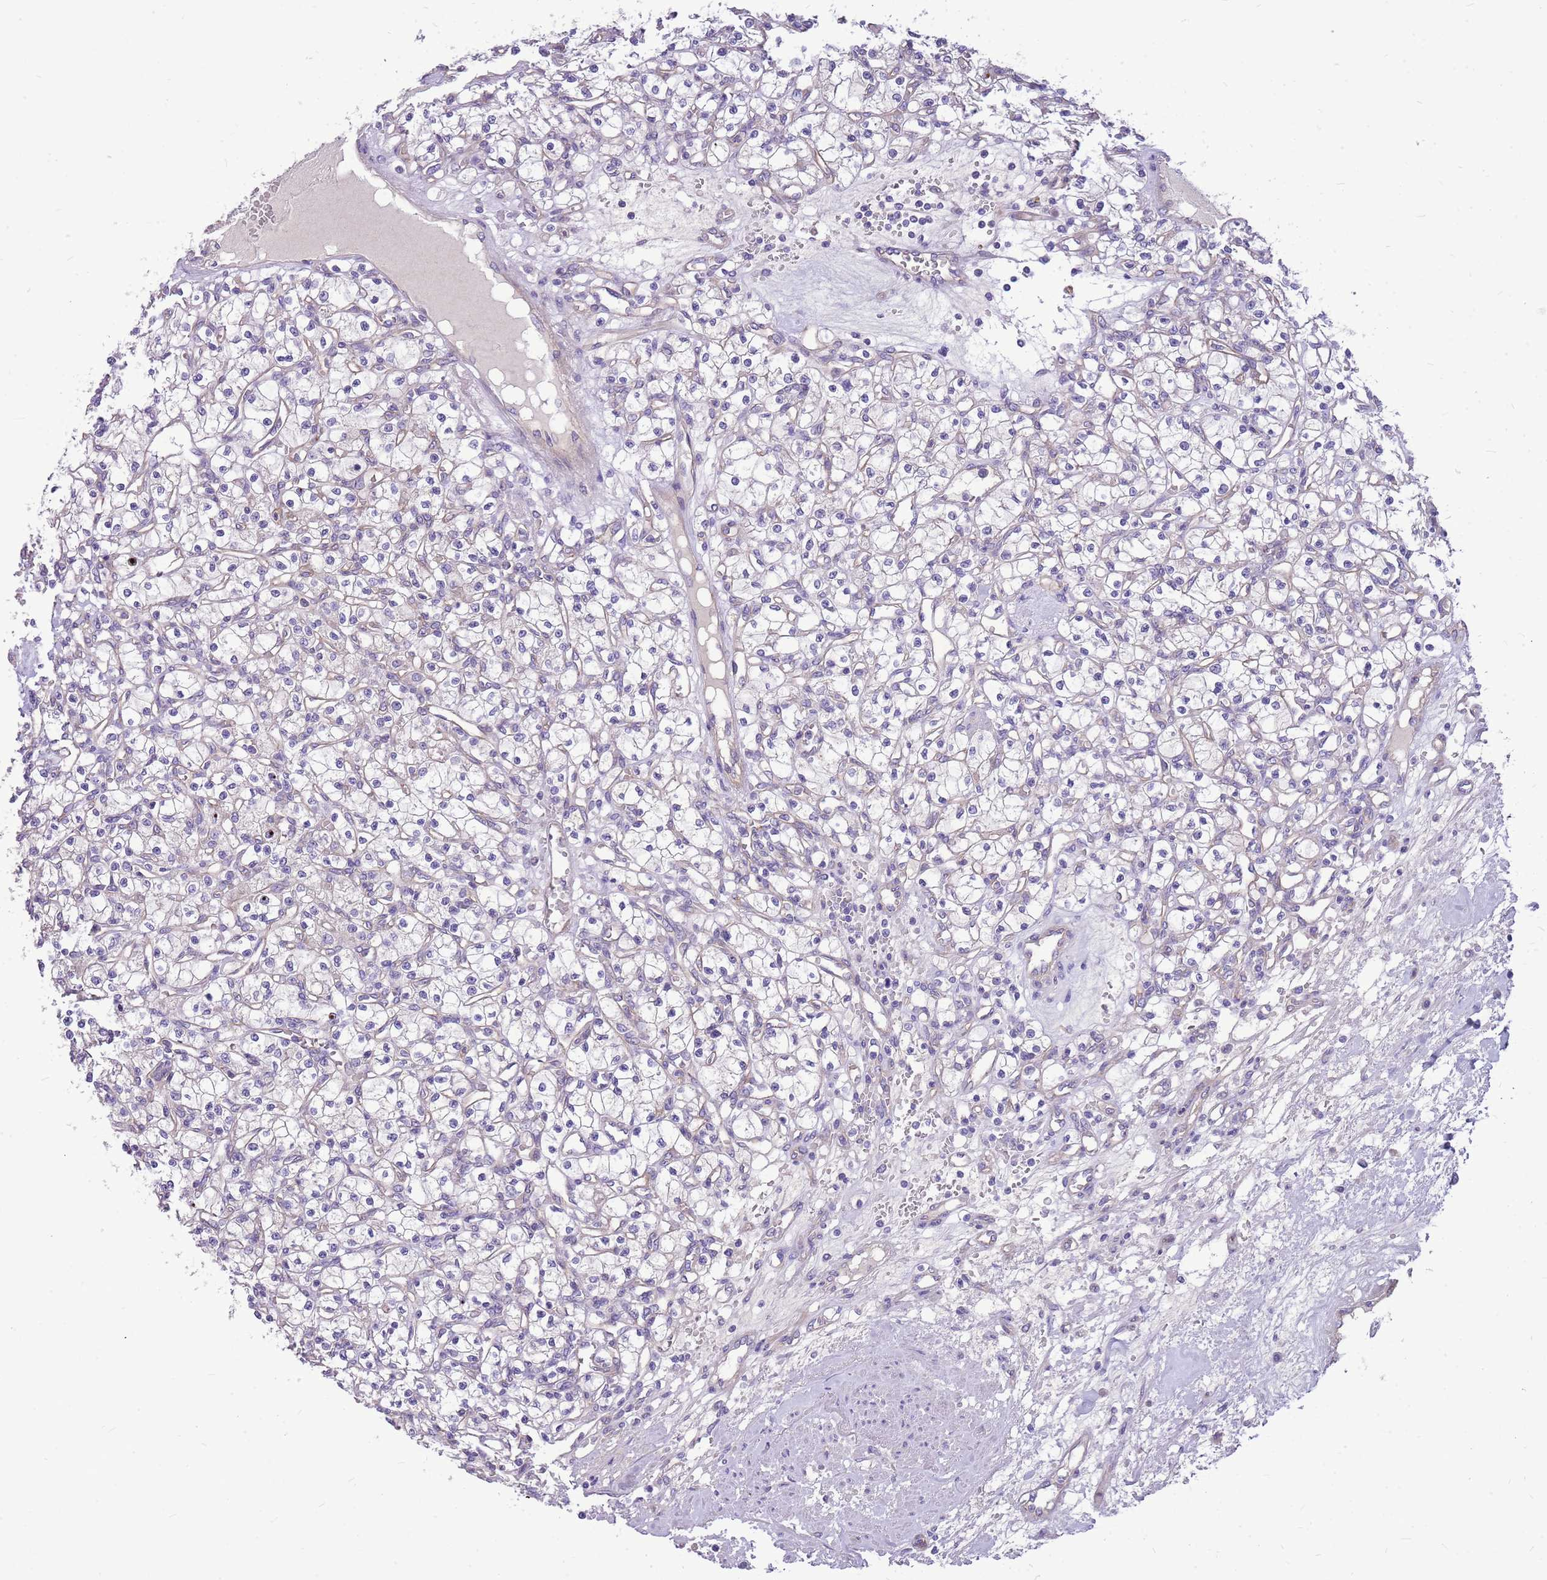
{"staining": {"intensity": "negative", "quantity": "none", "location": "none"}, "tissue": "renal cancer", "cell_type": "Tumor cells", "image_type": "cancer", "snomed": [{"axis": "morphology", "description": "Adenocarcinoma, NOS"}, {"axis": "topography", "description": "Kidney"}], "caption": "High magnification brightfield microscopy of renal cancer (adenocarcinoma) stained with DAB (brown) and counterstained with hematoxylin (blue): tumor cells show no significant staining.", "gene": "NTN4", "patient": {"sex": "female", "age": 59}}